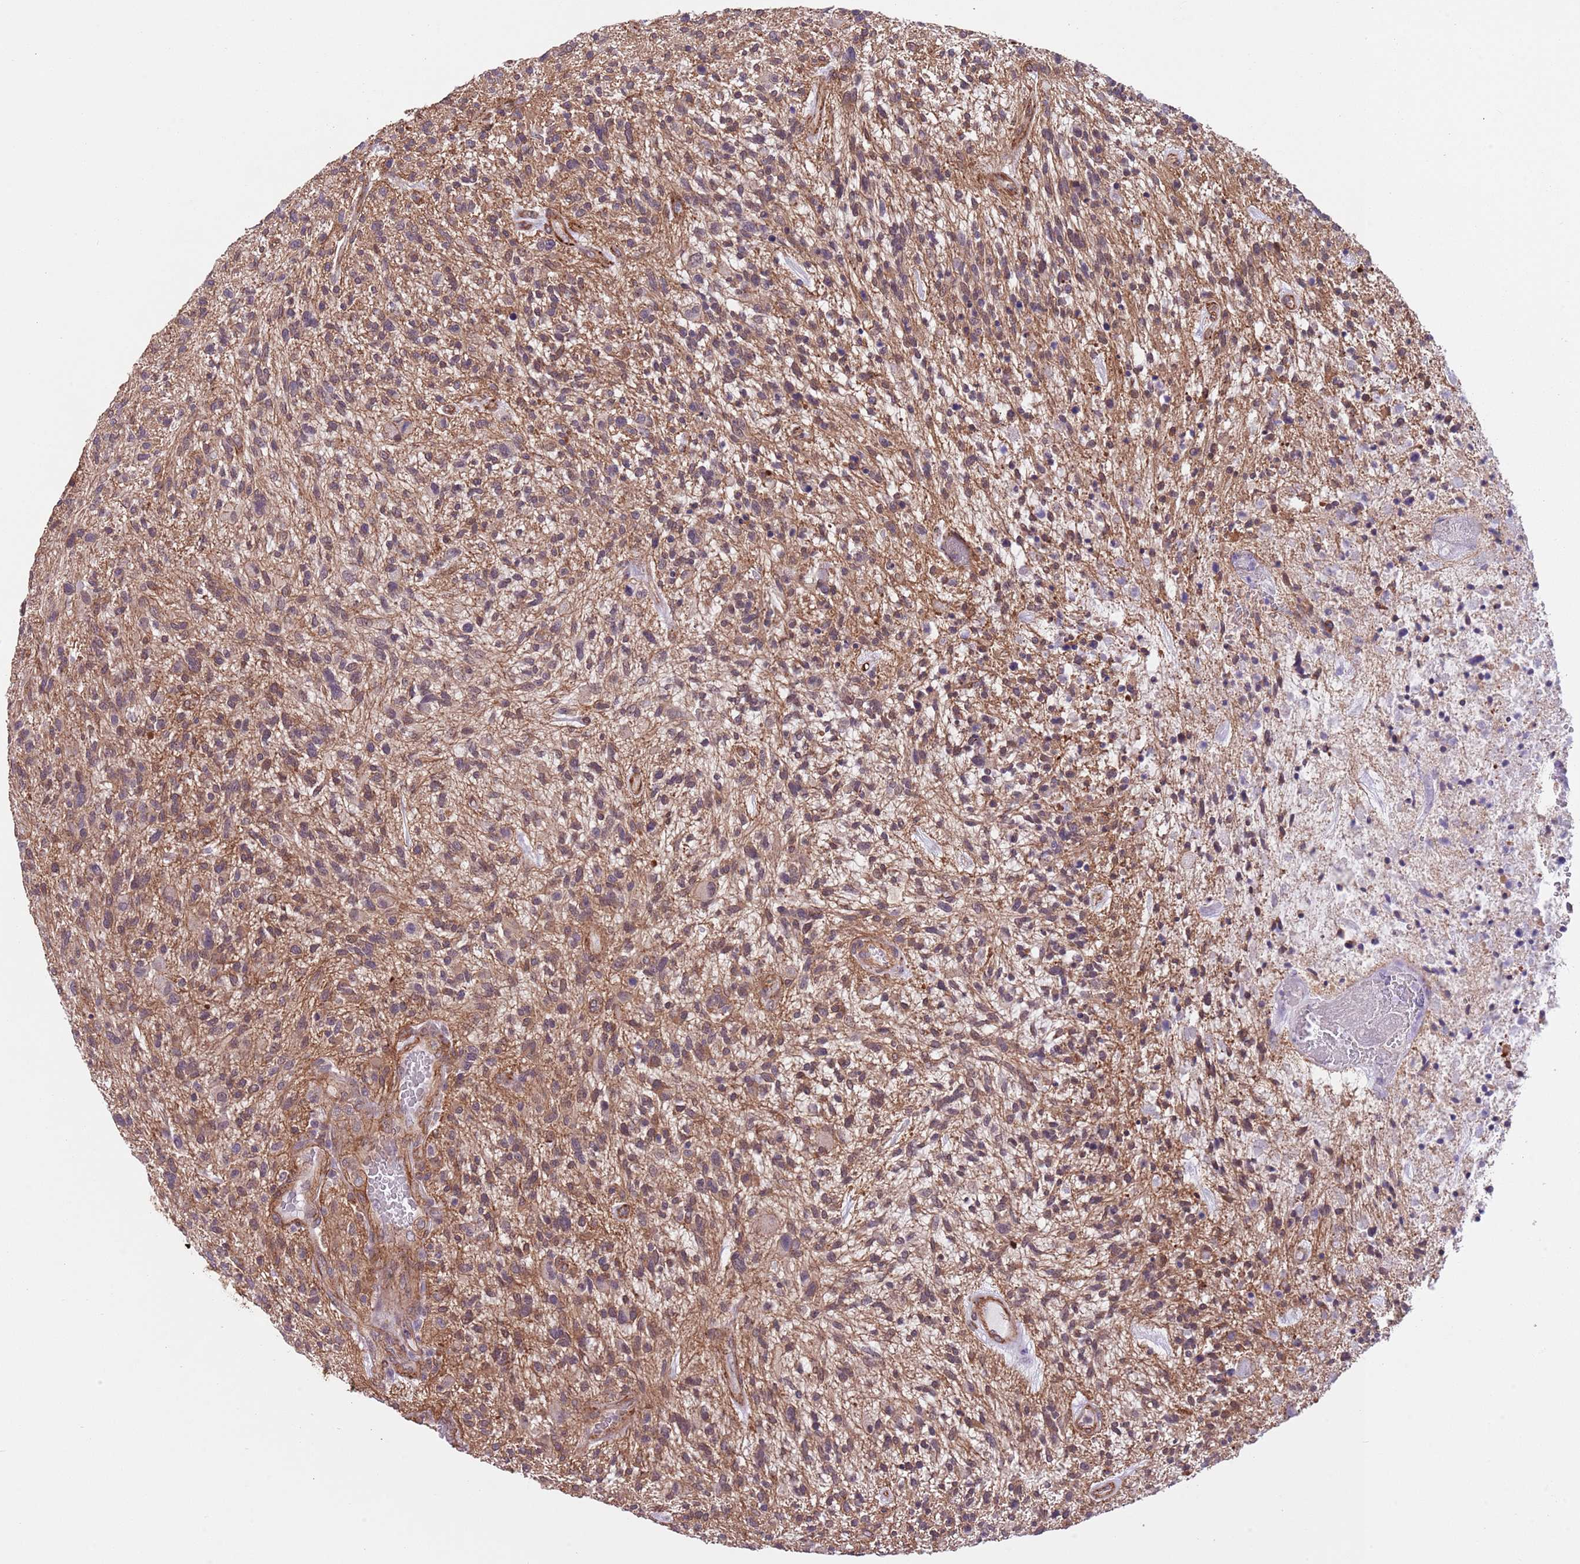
{"staining": {"intensity": "weak", "quantity": "25%-75%", "location": "cytoplasmic/membranous,nuclear"}, "tissue": "glioma", "cell_type": "Tumor cells", "image_type": "cancer", "snomed": [{"axis": "morphology", "description": "Glioma, malignant, High grade"}, {"axis": "topography", "description": "Brain"}], "caption": "Immunohistochemistry (DAB) staining of malignant high-grade glioma demonstrates weak cytoplasmic/membranous and nuclear protein expression in approximately 25%-75% of tumor cells.", "gene": "CREBZF", "patient": {"sex": "male", "age": 47}}